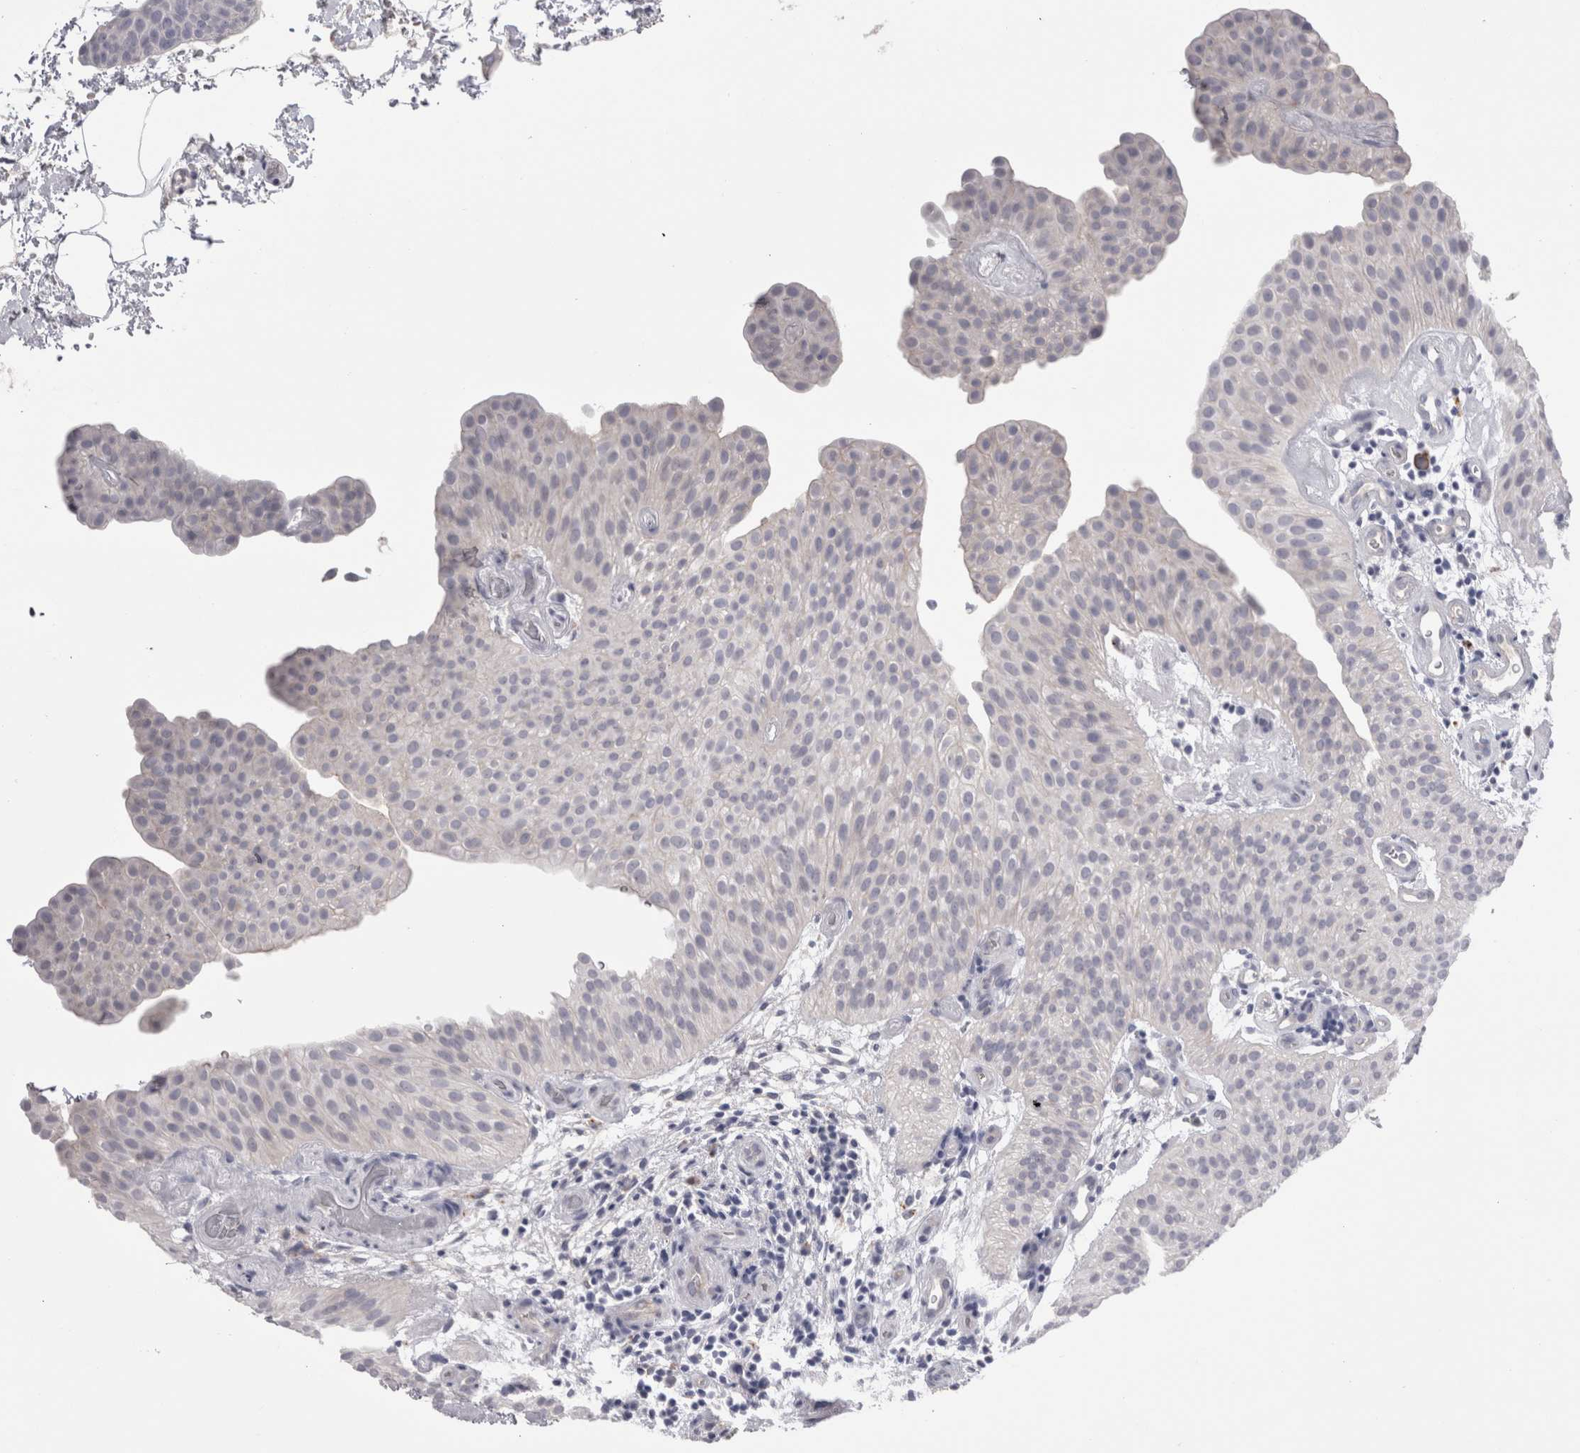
{"staining": {"intensity": "negative", "quantity": "none", "location": "none"}, "tissue": "urothelial cancer", "cell_type": "Tumor cells", "image_type": "cancer", "snomed": [{"axis": "morphology", "description": "Urothelial carcinoma, Low grade"}, {"axis": "topography", "description": "Urinary bladder"}], "caption": "DAB immunohistochemical staining of urothelial carcinoma (low-grade) displays no significant expression in tumor cells. (Immunohistochemistry (ihc), brightfield microscopy, high magnification).", "gene": "EPDR1", "patient": {"sex": "female", "age": 60}}